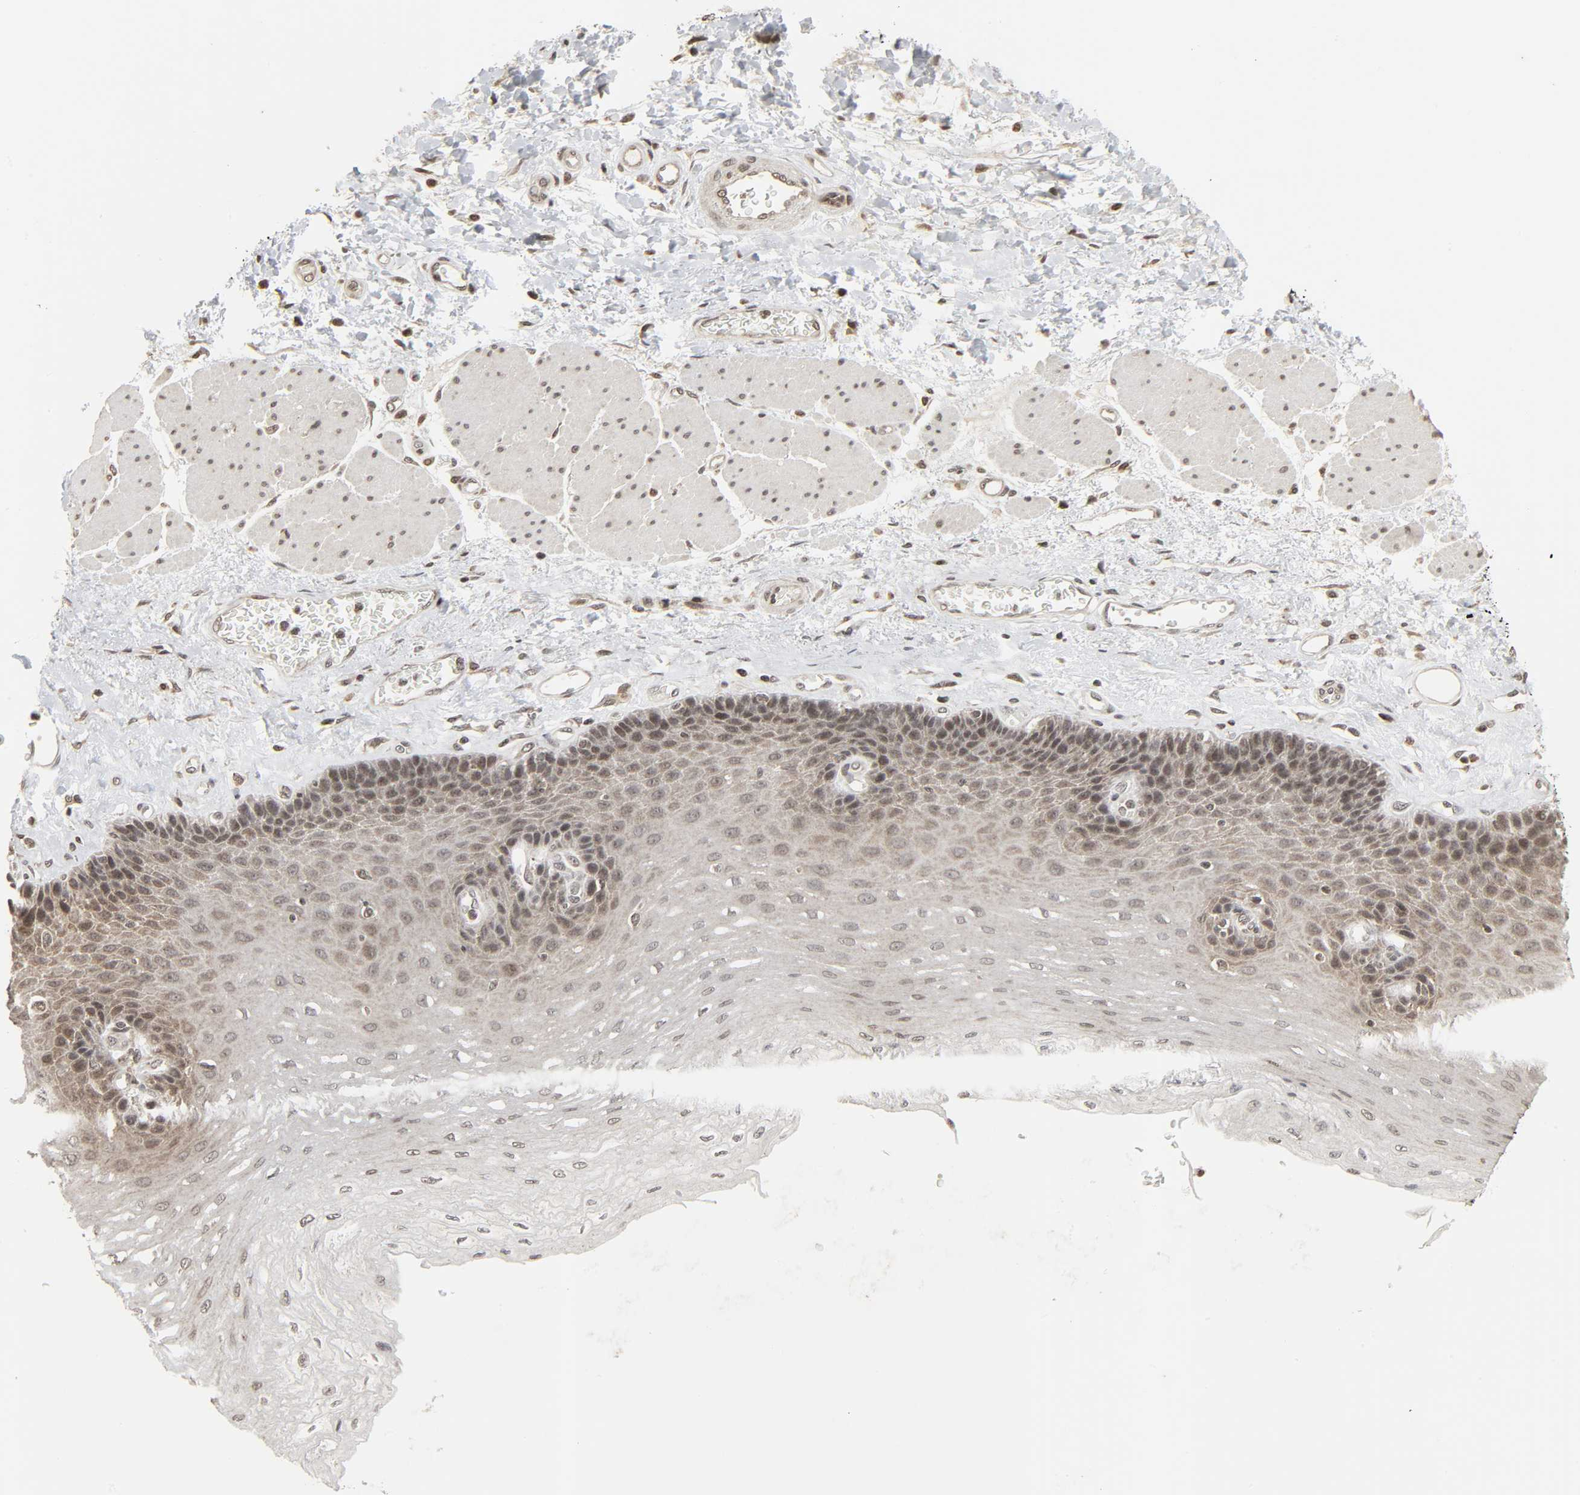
{"staining": {"intensity": "weak", "quantity": "25%-75%", "location": "nuclear"}, "tissue": "esophagus", "cell_type": "Squamous epithelial cells", "image_type": "normal", "snomed": [{"axis": "morphology", "description": "Normal tissue, NOS"}, {"axis": "topography", "description": "Esophagus"}], "caption": "DAB (3,3'-diaminobenzidine) immunohistochemical staining of unremarkable human esophagus demonstrates weak nuclear protein expression in about 25%-75% of squamous epithelial cells.", "gene": "XRCC1", "patient": {"sex": "female", "age": 72}}